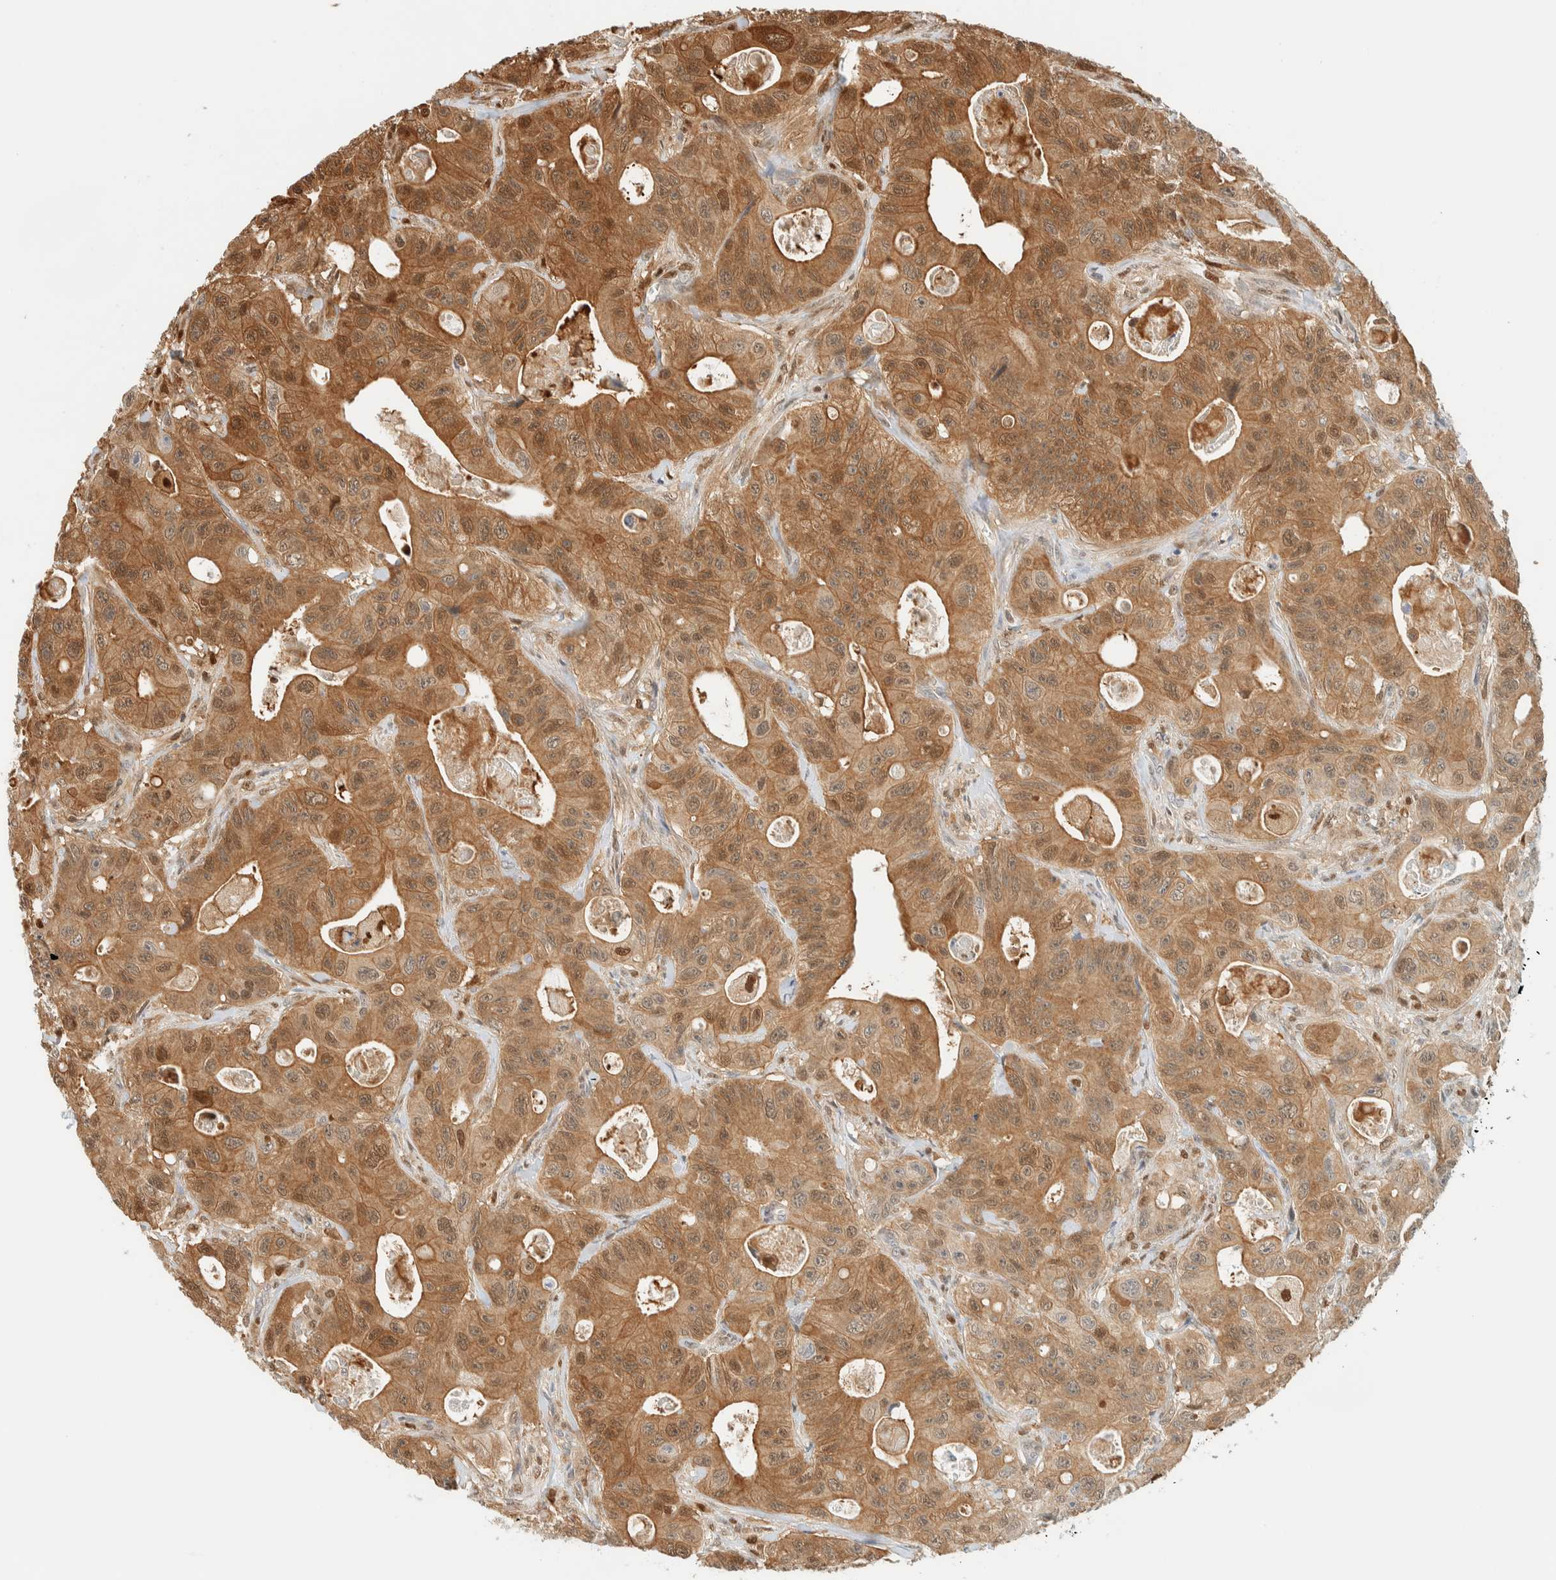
{"staining": {"intensity": "moderate", "quantity": ">75%", "location": "cytoplasmic/membranous"}, "tissue": "colorectal cancer", "cell_type": "Tumor cells", "image_type": "cancer", "snomed": [{"axis": "morphology", "description": "Adenocarcinoma, NOS"}, {"axis": "topography", "description": "Colon"}], "caption": "Tumor cells reveal moderate cytoplasmic/membranous staining in about >75% of cells in colorectal cancer. The staining is performed using DAB (3,3'-diaminobenzidine) brown chromogen to label protein expression. The nuclei are counter-stained blue using hematoxylin.", "gene": "ZBTB37", "patient": {"sex": "female", "age": 46}}